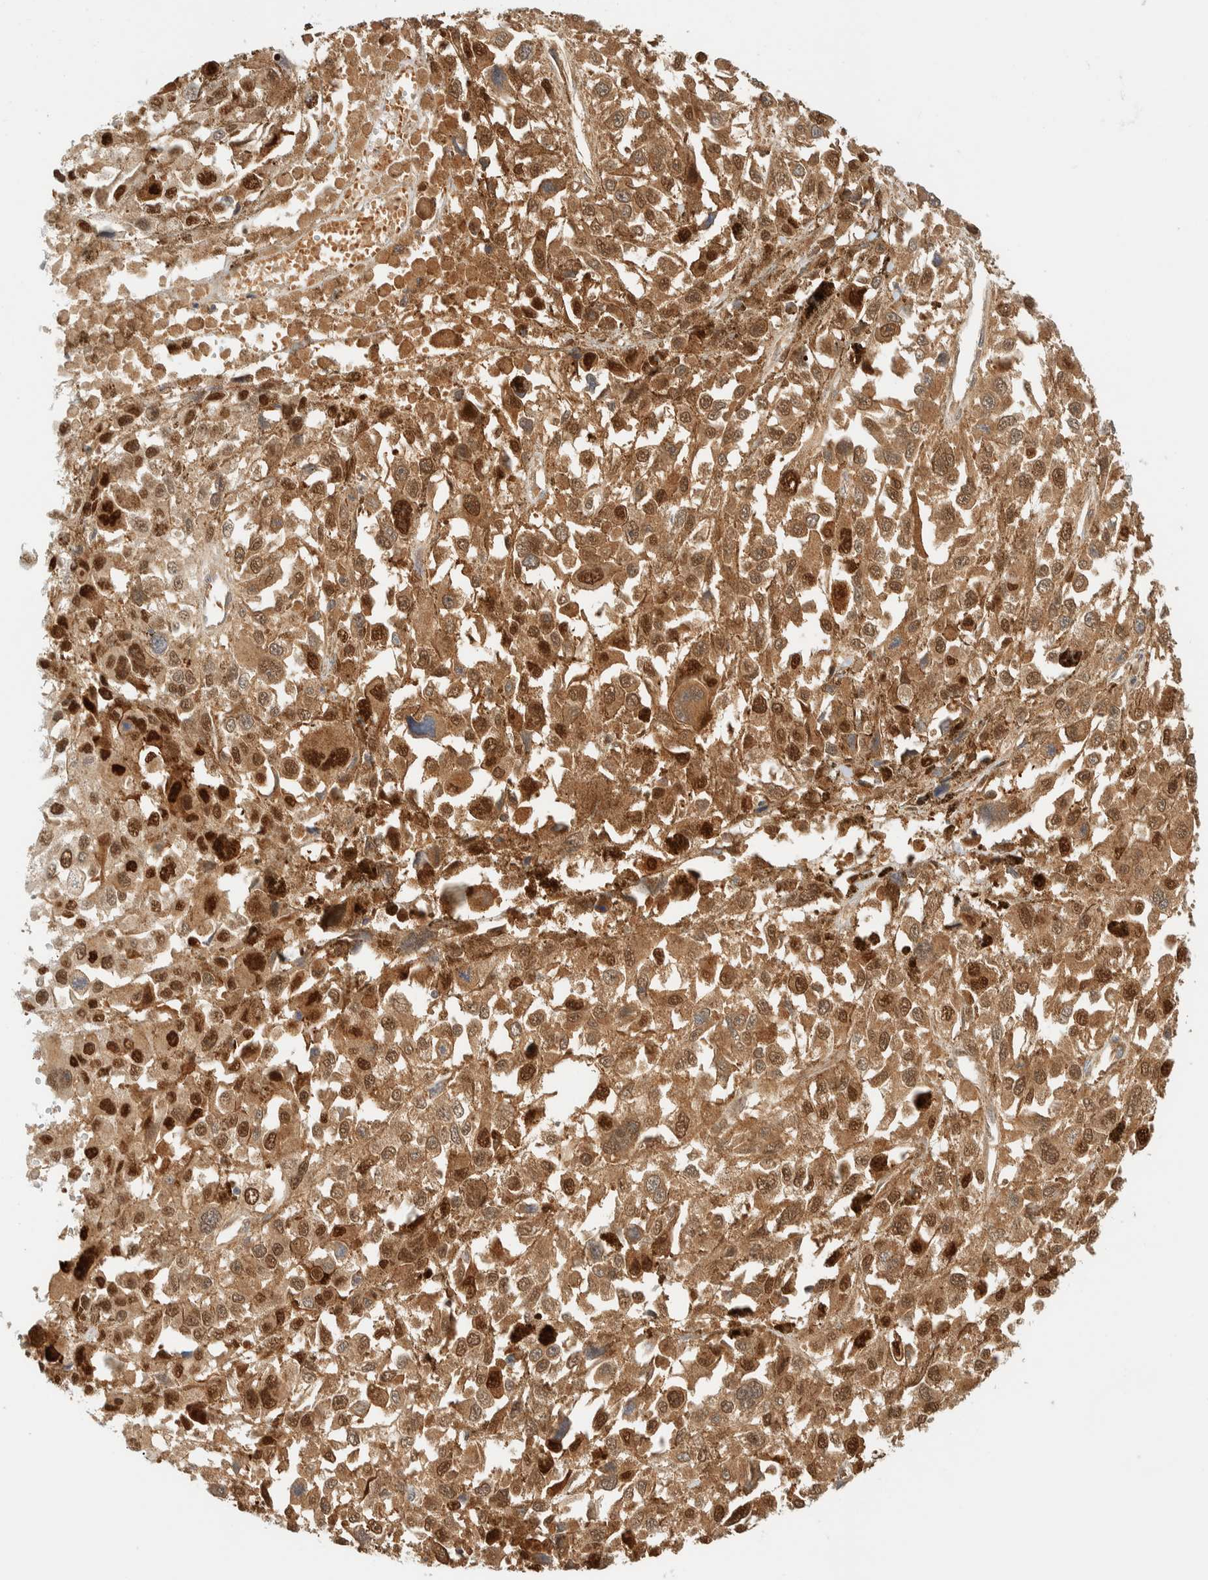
{"staining": {"intensity": "moderate", "quantity": ">75%", "location": "cytoplasmic/membranous,nuclear"}, "tissue": "melanoma", "cell_type": "Tumor cells", "image_type": "cancer", "snomed": [{"axis": "morphology", "description": "Malignant melanoma, Metastatic site"}, {"axis": "topography", "description": "Lymph node"}], "caption": "Immunohistochemical staining of human melanoma displays medium levels of moderate cytoplasmic/membranous and nuclear positivity in approximately >75% of tumor cells.", "gene": "ZBTB37", "patient": {"sex": "male", "age": 59}}